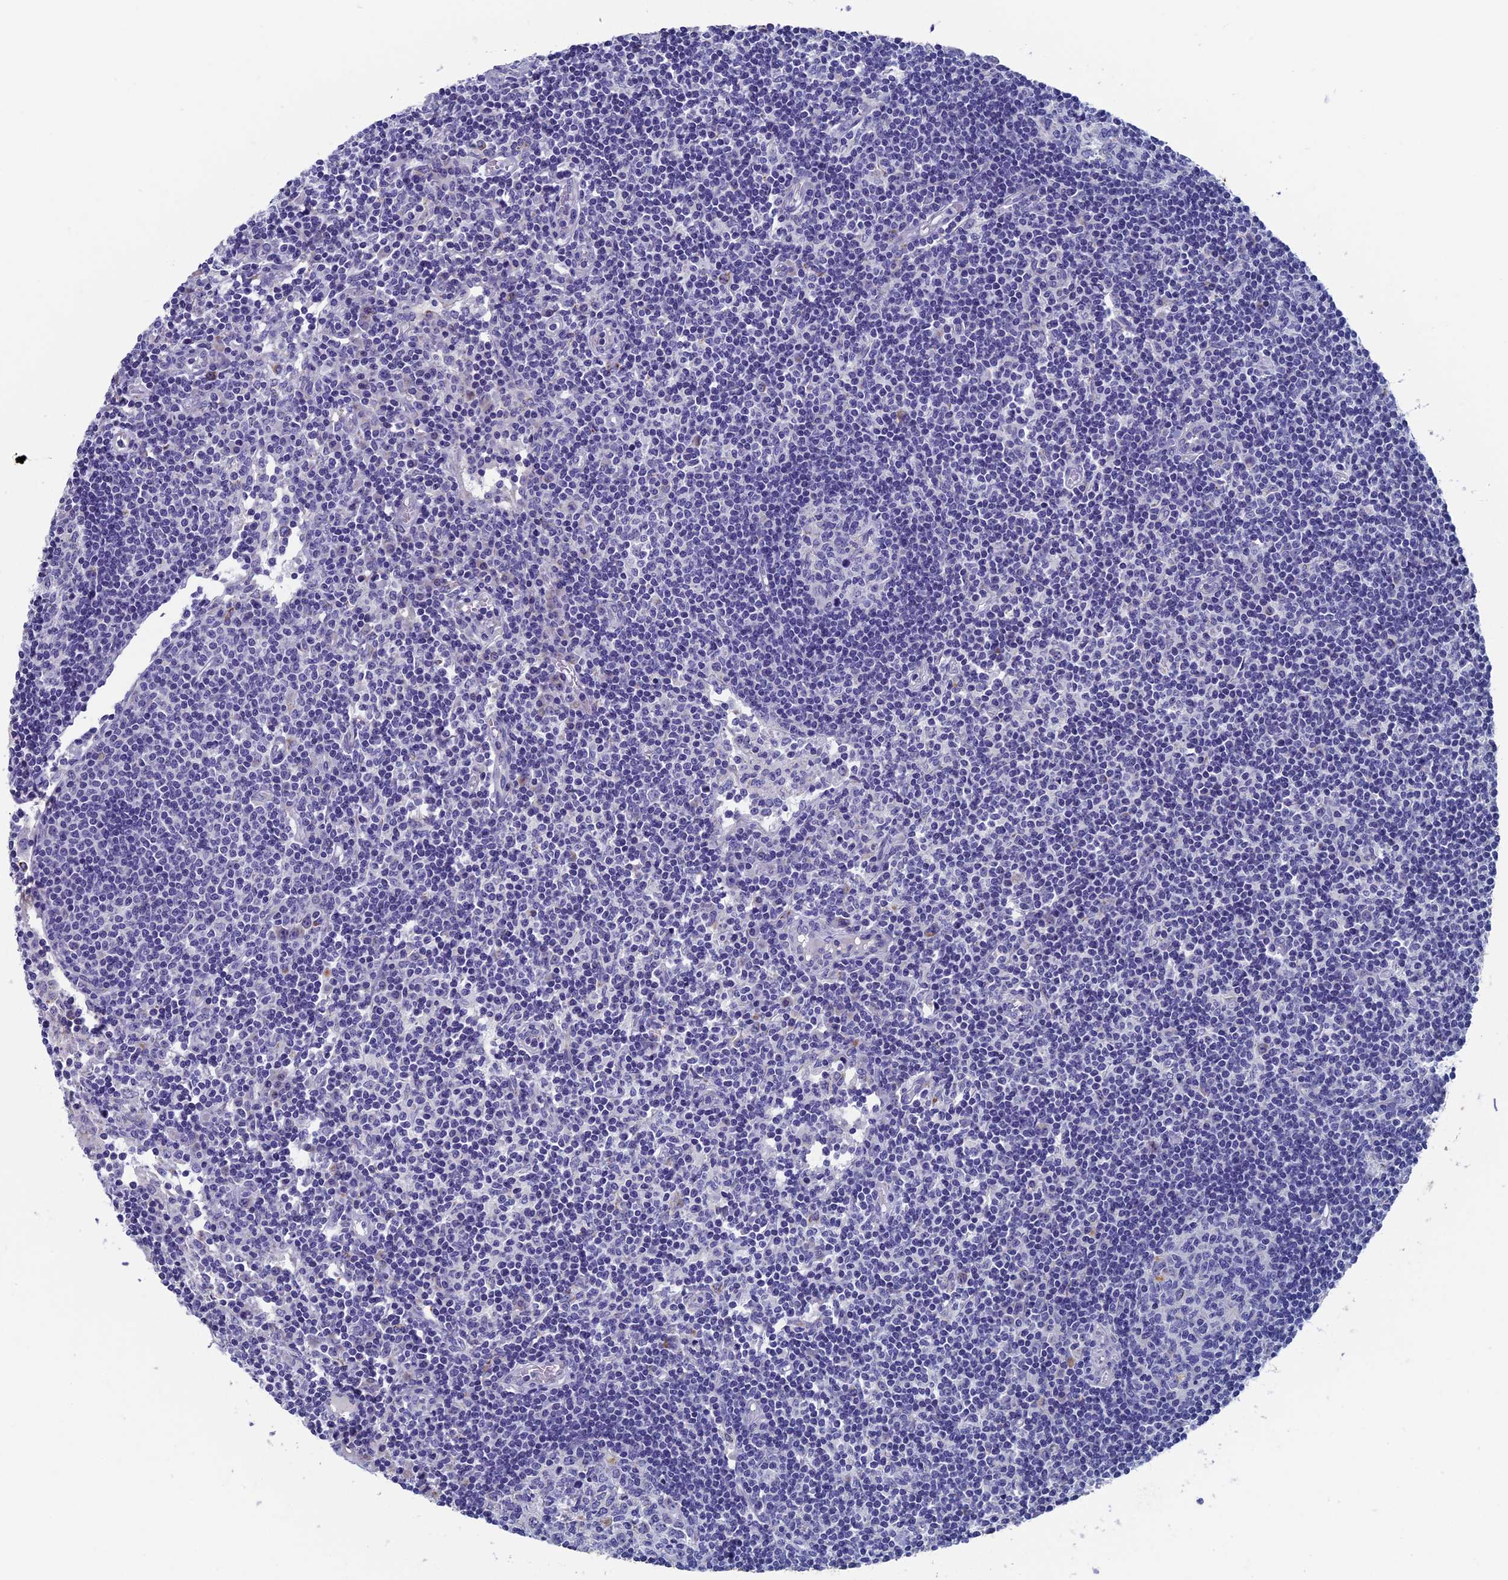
{"staining": {"intensity": "negative", "quantity": "none", "location": "none"}, "tissue": "lymph node", "cell_type": "Germinal center cells", "image_type": "normal", "snomed": [{"axis": "morphology", "description": "Normal tissue, NOS"}, {"axis": "topography", "description": "Lymph node"}], "caption": "An IHC photomicrograph of normal lymph node is shown. There is no staining in germinal center cells of lymph node.", "gene": "OAT", "patient": {"sex": "female", "age": 55}}